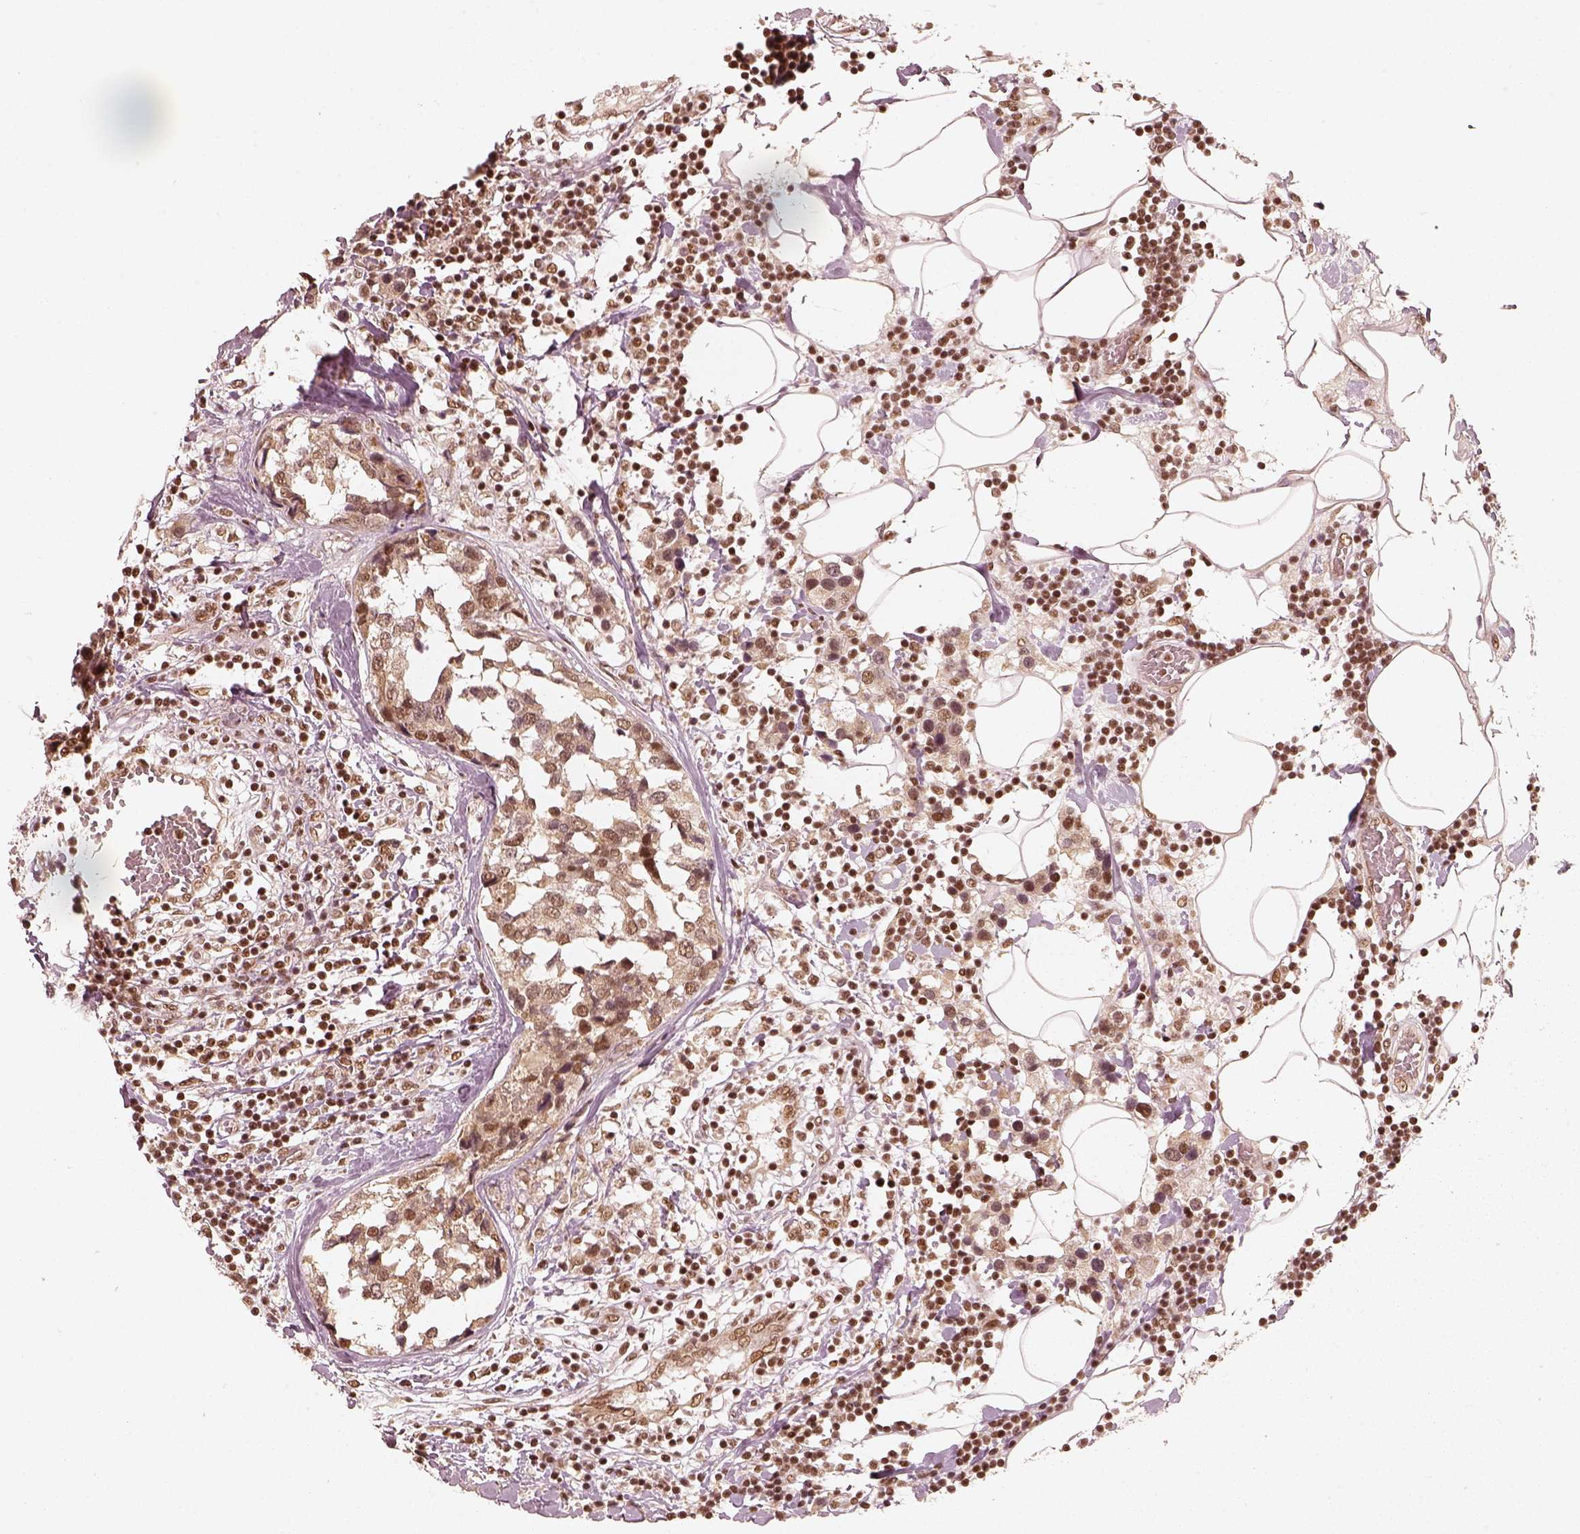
{"staining": {"intensity": "moderate", "quantity": ">75%", "location": "nuclear"}, "tissue": "breast cancer", "cell_type": "Tumor cells", "image_type": "cancer", "snomed": [{"axis": "morphology", "description": "Lobular carcinoma"}, {"axis": "topography", "description": "Breast"}], "caption": "Immunohistochemistry of breast cancer (lobular carcinoma) reveals medium levels of moderate nuclear positivity in about >75% of tumor cells. (DAB (3,3'-diaminobenzidine) = brown stain, brightfield microscopy at high magnification).", "gene": "GMEB2", "patient": {"sex": "female", "age": 59}}